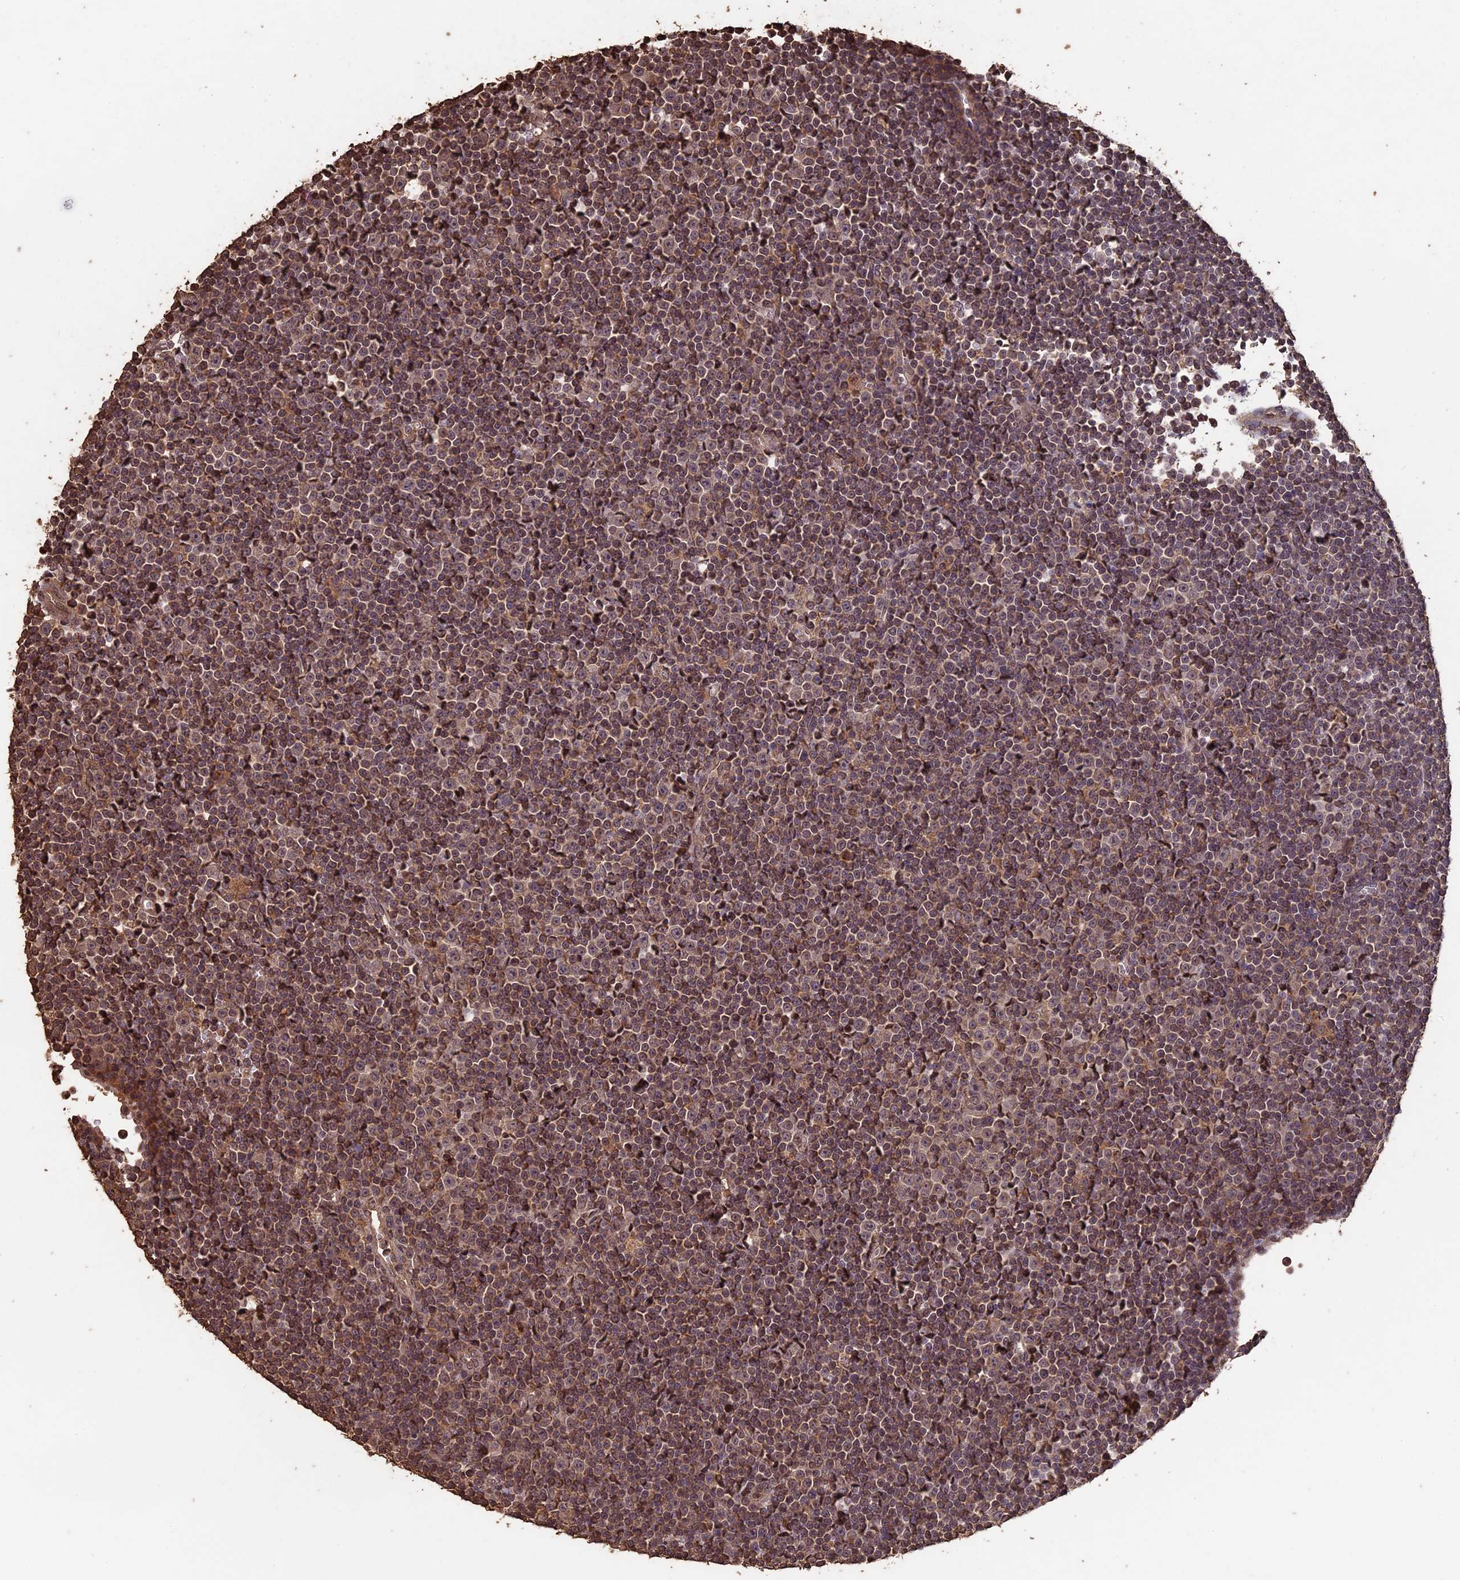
{"staining": {"intensity": "moderate", "quantity": ">75%", "location": "cytoplasmic/membranous"}, "tissue": "lymphoma", "cell_type": "Tumor cells", "image_type": "cancer", "snomed": [{"axis": "morphology", "description": "Malignant lymphoma, non-Hodgkin's type, Low grade"}, {"axis": "topography", "description": "Lymph node"}], "caption": "Low-grade malignant lymphoma, non-Hodgkin's type stained for a protein displays moderate cytoplasmic/membranous positivity in tumor cells. The protein of interest is stained brown, and the nuclei are stained in blue (DAB (3,3'-diaminobenzidine) IHC with brightfield microscopy, high magnification).", "gene": "HUNK", "patient": {"sex": "female", "age": 67}}